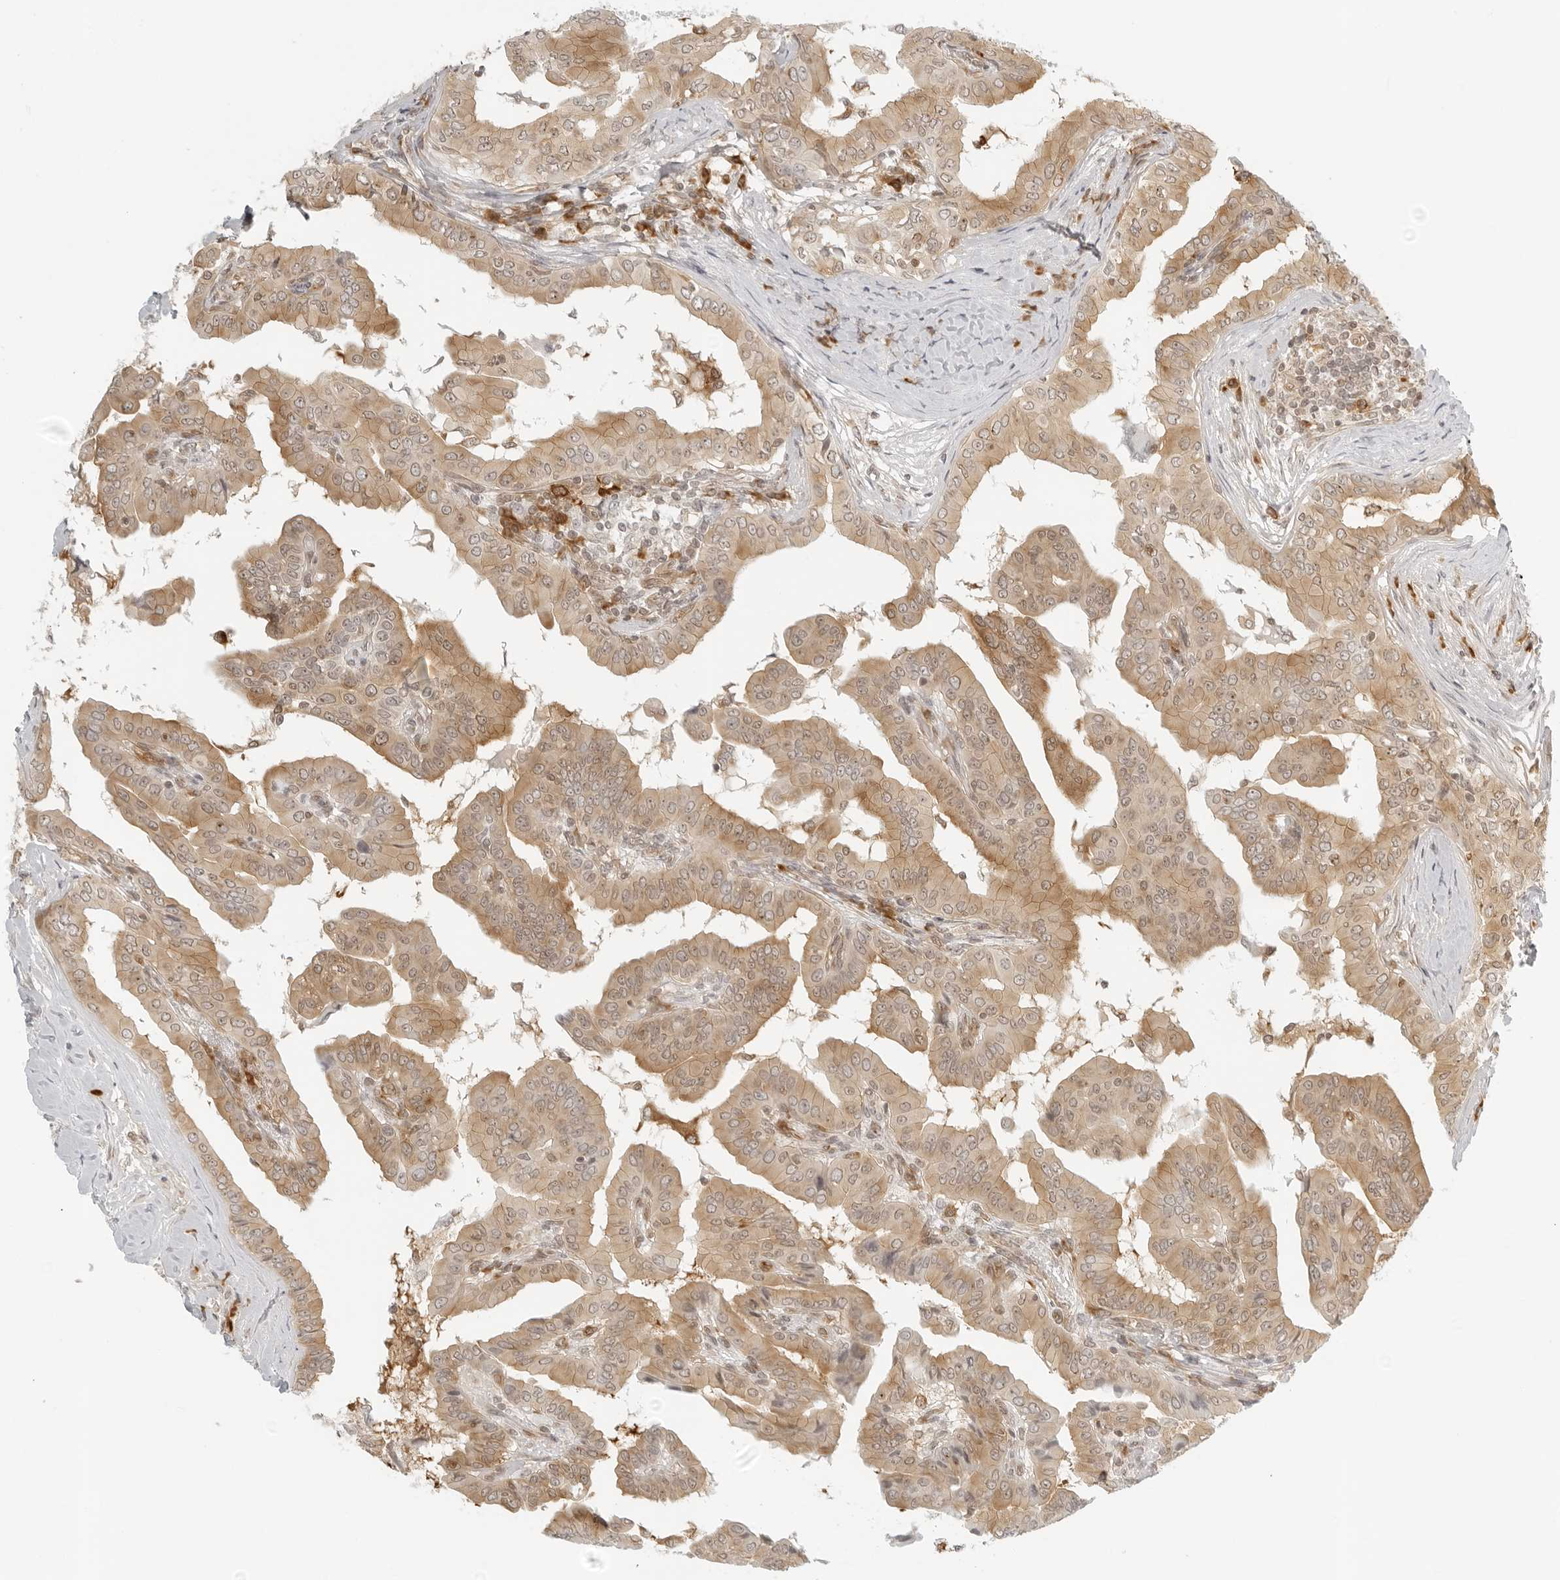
{"staining": {"intensity": "moderate", "quantity": ">75%", "location": "cytoplasmic/membranous"}, "tissue": "thyroid cancer", "cell_type": "Tumor cells", "image_type": "cancer", "snomed": [{"axis": "morphology", "description": "Papillary adenocarcinoma, NOS"}, {"axis": "topography", "description": "Thyroid gland"}], "caption": "A brown stain highlights moderate cytoplasmic/membranous staining of a protein in thyroid cancer tumor cells.", "gene": "EIF4G1", "patient": {"sex": "male", "age": 33}}